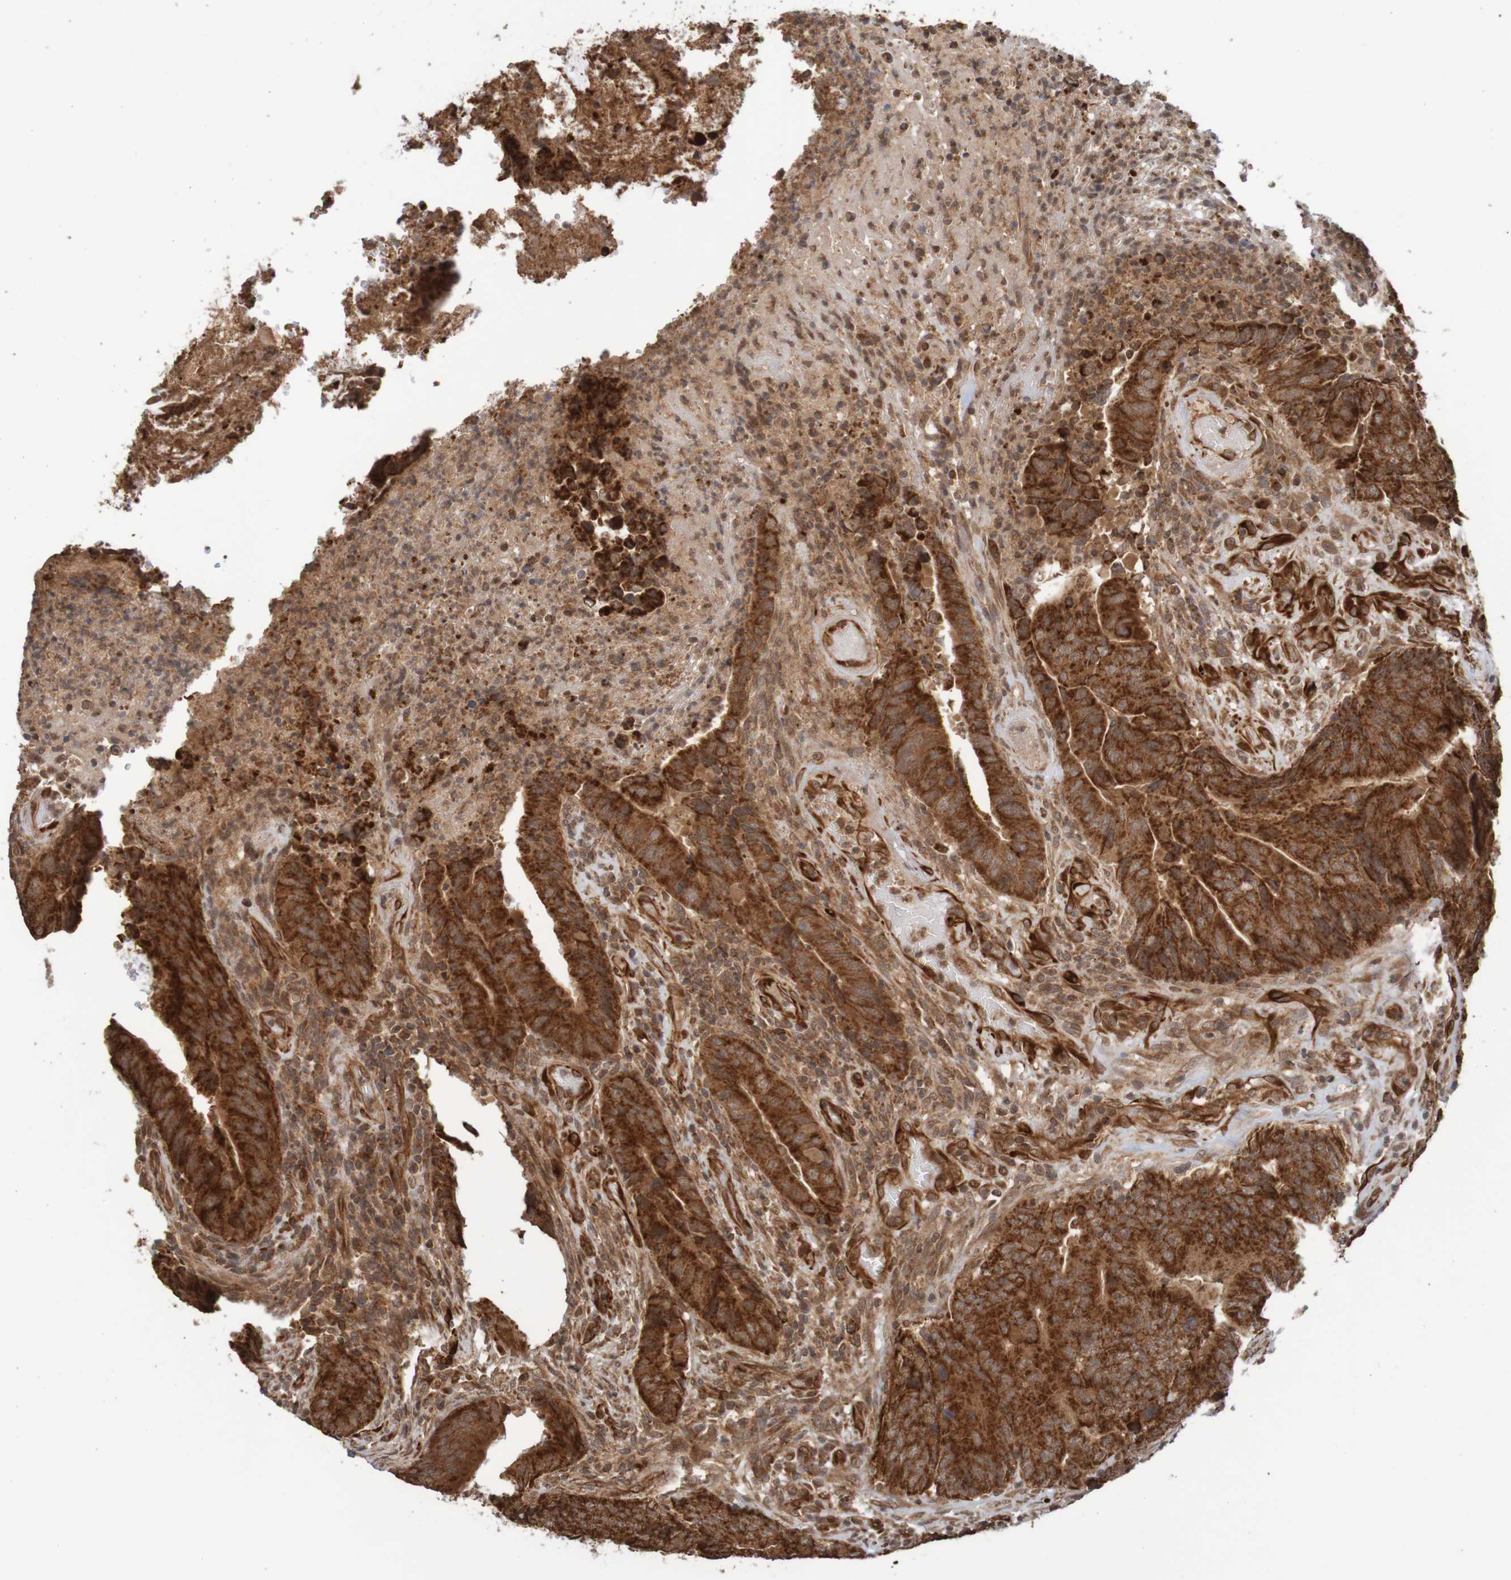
{"staining": {"intensity": "strong", "quantity": ">75%", "location": "cytoplasmic/membranous"}, "tissue": "colorectal cancer", "cell_type": "Tumor cells", "image_type": "cancer", "snomed": [{"axis": "morphology", "description": "Normal tissue, NOS"}, {"axis": "morphology", "description": "Adenocarcinoma, NOS"}, {"axis": "topography", "description": "Colon"}], "caption": "Protein staining shows strong cytoplasmic/membranous staining in about >75% of tumor cells in colorectal adenocarcinoma. The protein is shown in brown color, while the nuclei are stained blue.", "gene": "MRPL52", "patient": {"sex": "male", "age": 56}}